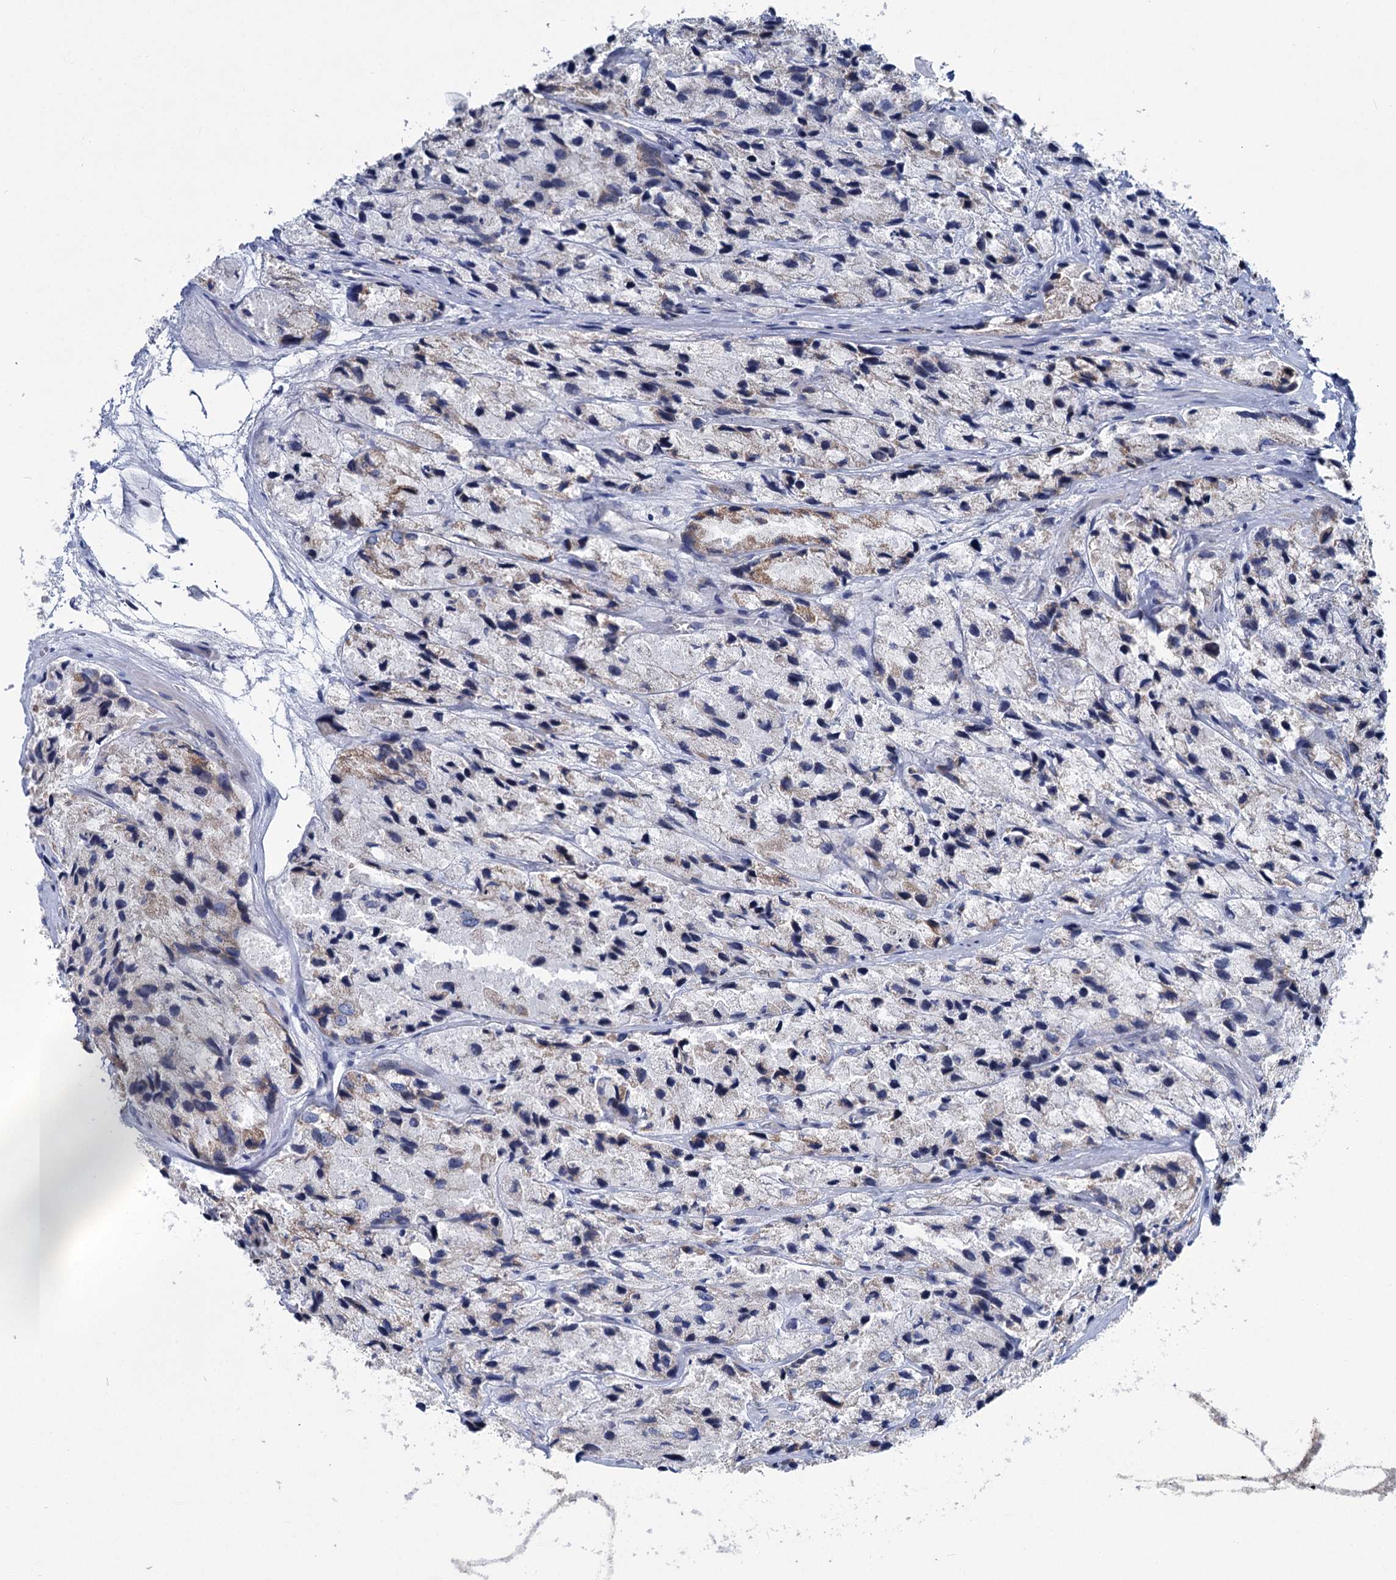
{"staining": {"intensity": "moderate", "quantity": "<25%", "location": "cytoplasmic/membranous"}, "tissue": "prostate cancer", "cell_type": "Tumor cells", "image_type": "cancer", "snomed": [{"axis": "morphology", "description": "Adenocarcinoma, High grade"}, {"axis": "topography", "description": "Prostate"}], "caption": "Immunohistochemistry of human prostate high-grade adenocarcinoma reveals low levels of moderate cytoplasmic/membranous expression in approximately <25% of tumor cells.", "gene": "CHDH", "patient": {"sex": "male", "age": 66}}